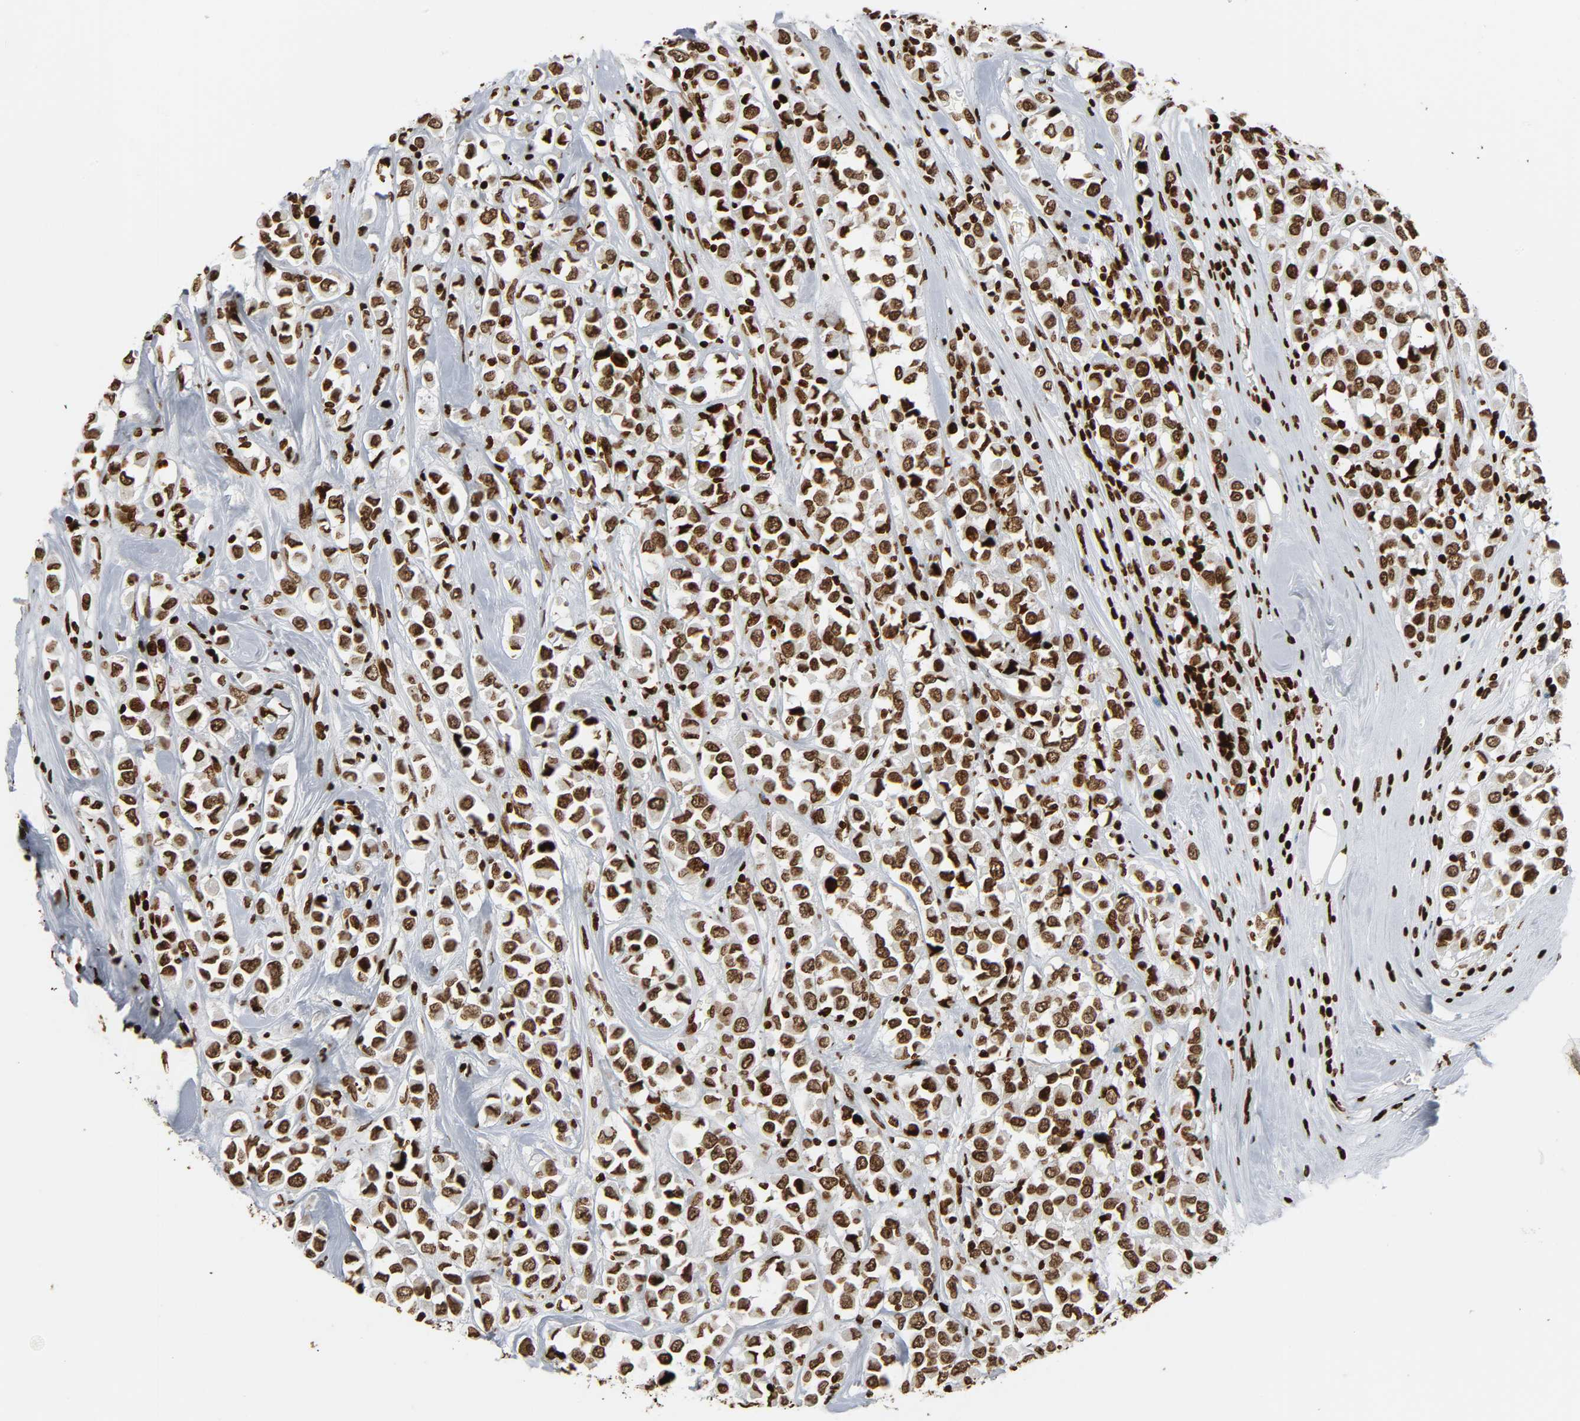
{"staining": {"intensity": "moderate", "quantity": ">75%", "location": "nuclear"}, "tissue": "breast cancer", "cell_type": "Tumor cells", "image_type": "cancer", "snomed": [{"axis": "morphology", "description": "Duct carcinoma"}, {"axis": "topography", "description": "Breast"}], "caption": "Invasive ductal carcinoma (breast) was stained to show a protein in brown. There is medium levels of moderate nuclear staining in approximately >75% of tumor cells. (Stains: DAB in brown, nuclei in blue, Microscopy: brightfield microscopy at high magnification).", "gene": "RXRA", "patient": {"sex": "female", "age": 61}}